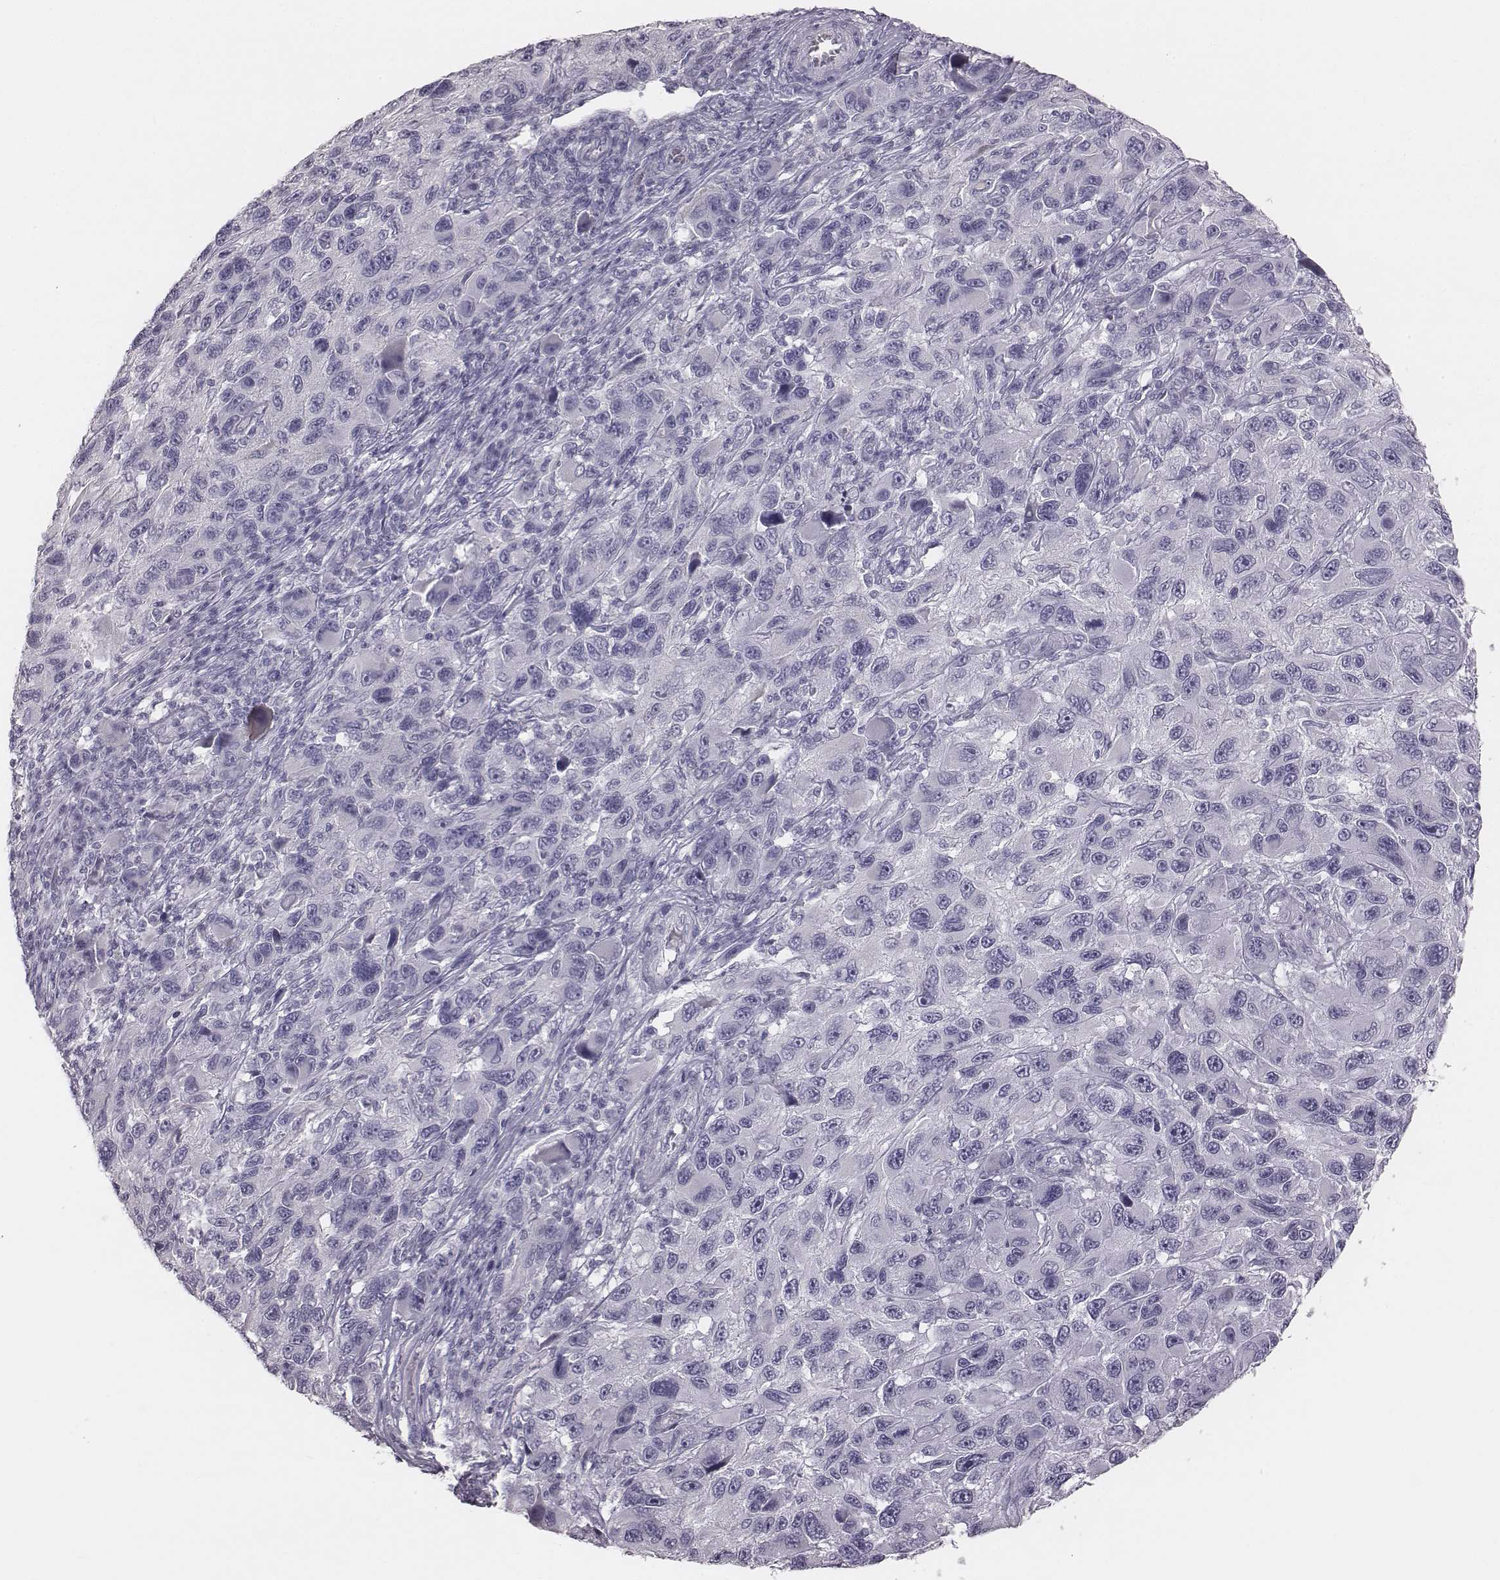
{"staining": {"intensity": "negative", "quantity": "none", "location": "none"}, "tissue": "melanoma", "cell_type": "Tumor cells", "image_type": "cancer", "snomed": [{"axis": "morphology", "description": "Malignant melanoma, NOS"}, {"axis": "topography", "description": "Skin"}], "caption": "Immunohistochemistry of melanoma displays no staining in tumor cells.", "gene": "C6orf58", "patient": {"sex": "male", "age": 53}}